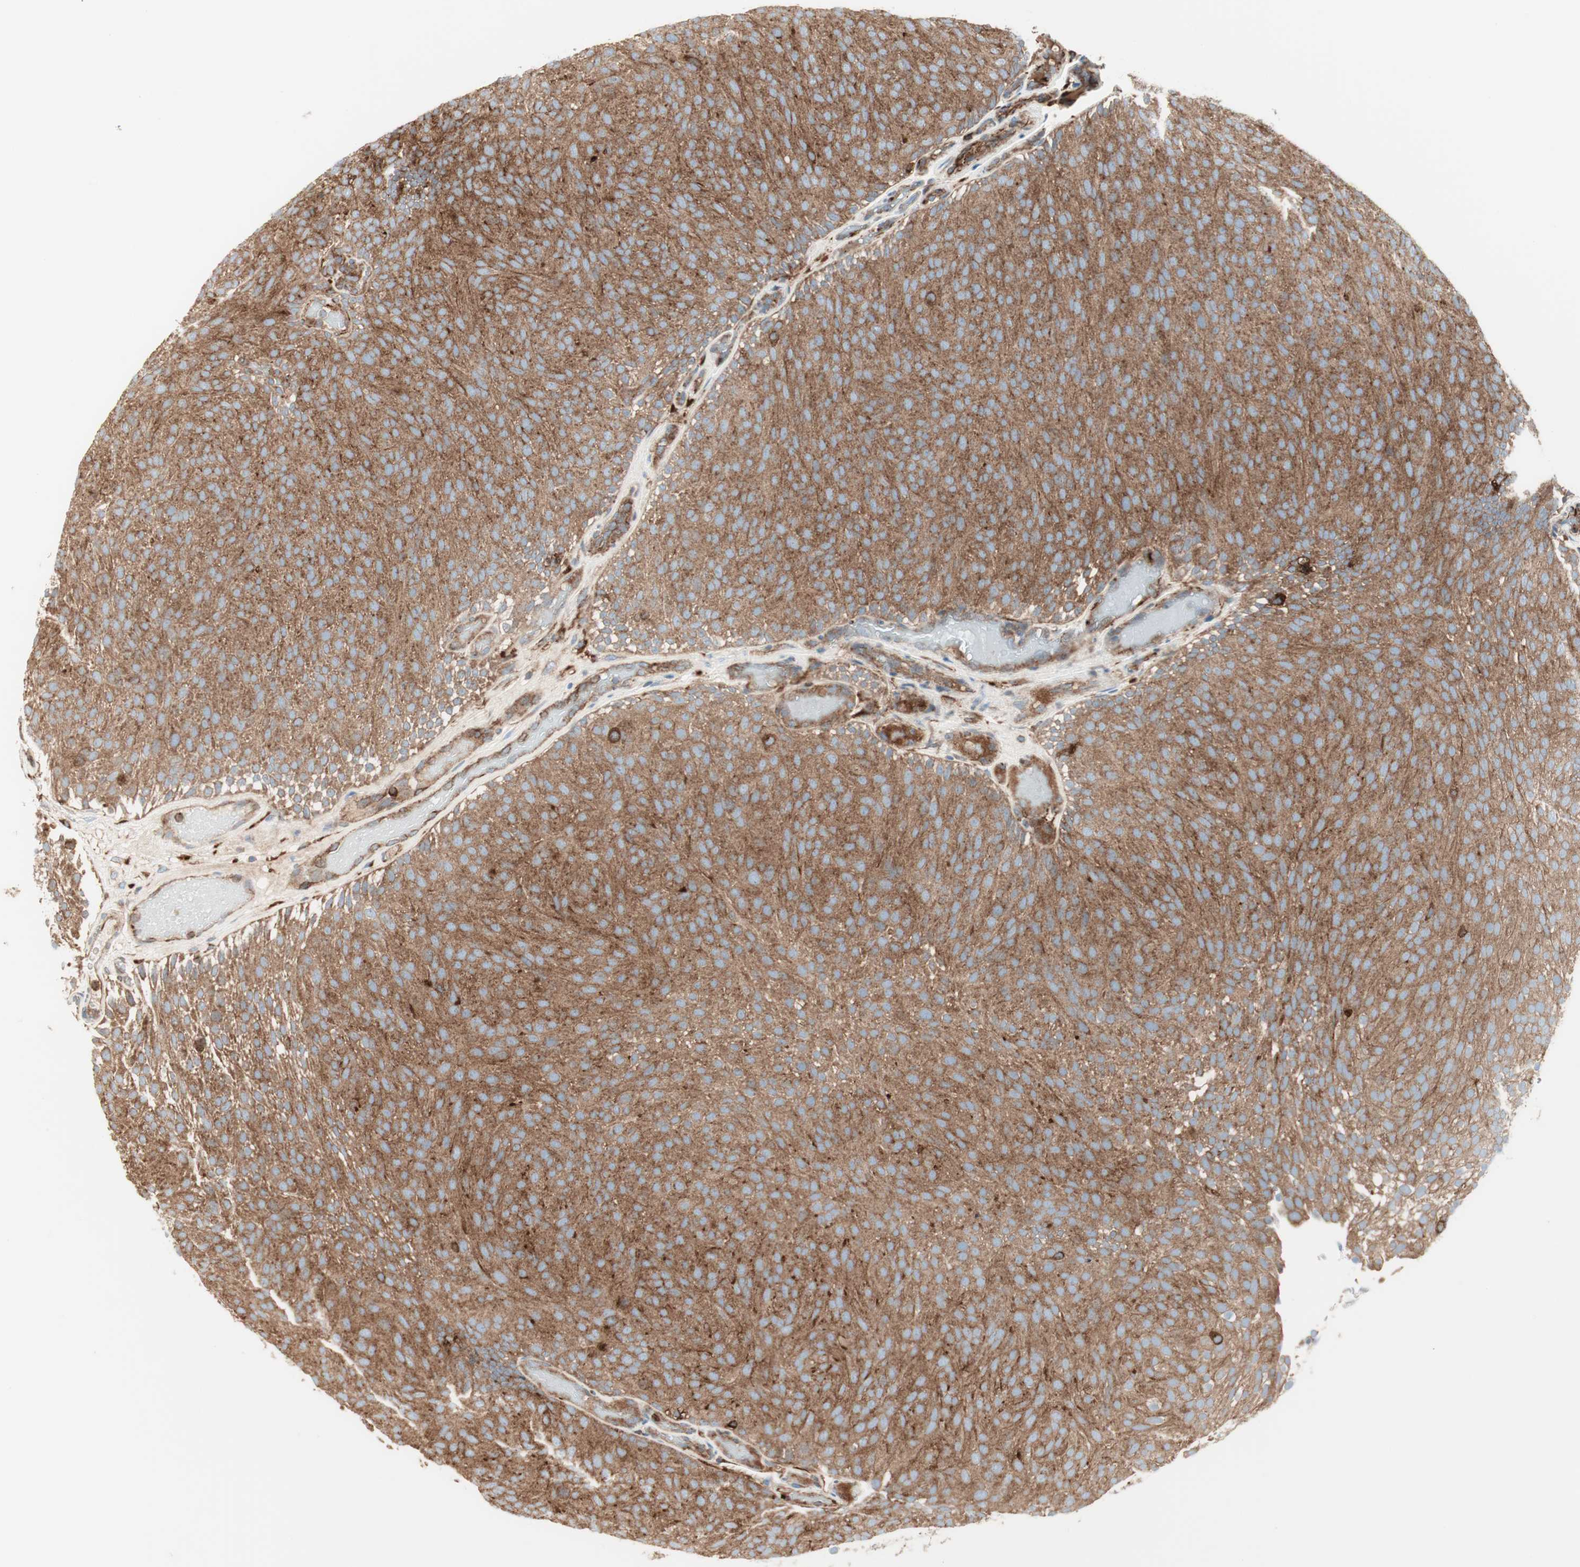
{"staining": {"intensity": "moderate", "quantity": ">75%", "location": "cytoplasmic/membranous"}, "tissue": "urothelial cancer", "cell_type": "Tumor cells", "image_type": "cancer", "snomed": [{"axis": "morphology", "description": "Urothelial carcinoma, Low grade"}, {"axis": "topography", "description": "Urinary bladder"}], "caption": "The photomicrograph displays immunohistochemical staining of low-grade urothelial carcinoma. There is moderate cytoplasmic/membranous staining is appreciated in about >75% of tumor cells. (DAB (3,3'-diaminobenzidine) IHC, brown staining for protein, blue staining for nuclei).", "gene": "ATP6V1G1", "patient": {"sex": "male", "age": 78}}